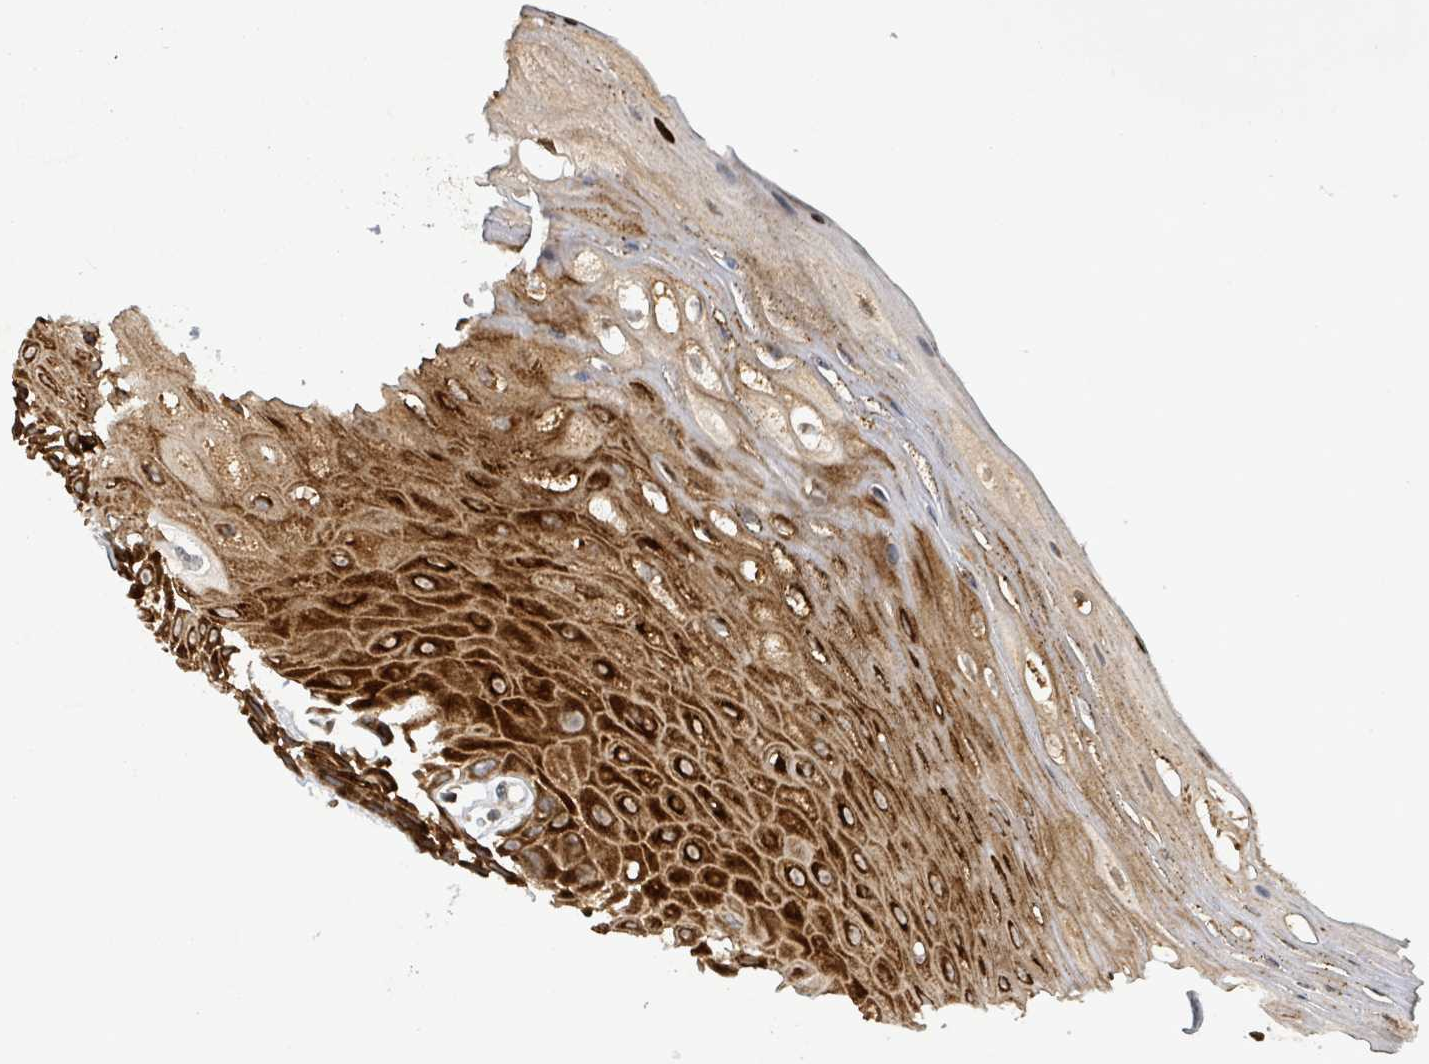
{"staining": {"intensity": "strong", "quantity": ">75%", "location": "cytoplasmic/membranous"}, "tissue": "oral mucosa", "cell_type": "Squamous epithelial cells", "image_type": "normal", "snomed": [{"axis": "morphology", "description": "Normal tissue, NOS"}, {"axis": "topography", "description": "Oral tissue"}, {"axis": "topography", "description": "Tounge, NOS"}], "caption": "Squamous epithelial cells demonstrate high levels of strong cytoplasmic/membranous staining in about >75% of cells in benign human oral mucosa. (Brightfield microscopy of DAB IHC at high magnification).", "gene": "OR51E1", "patient": {"sex": "female", "age": 59}}